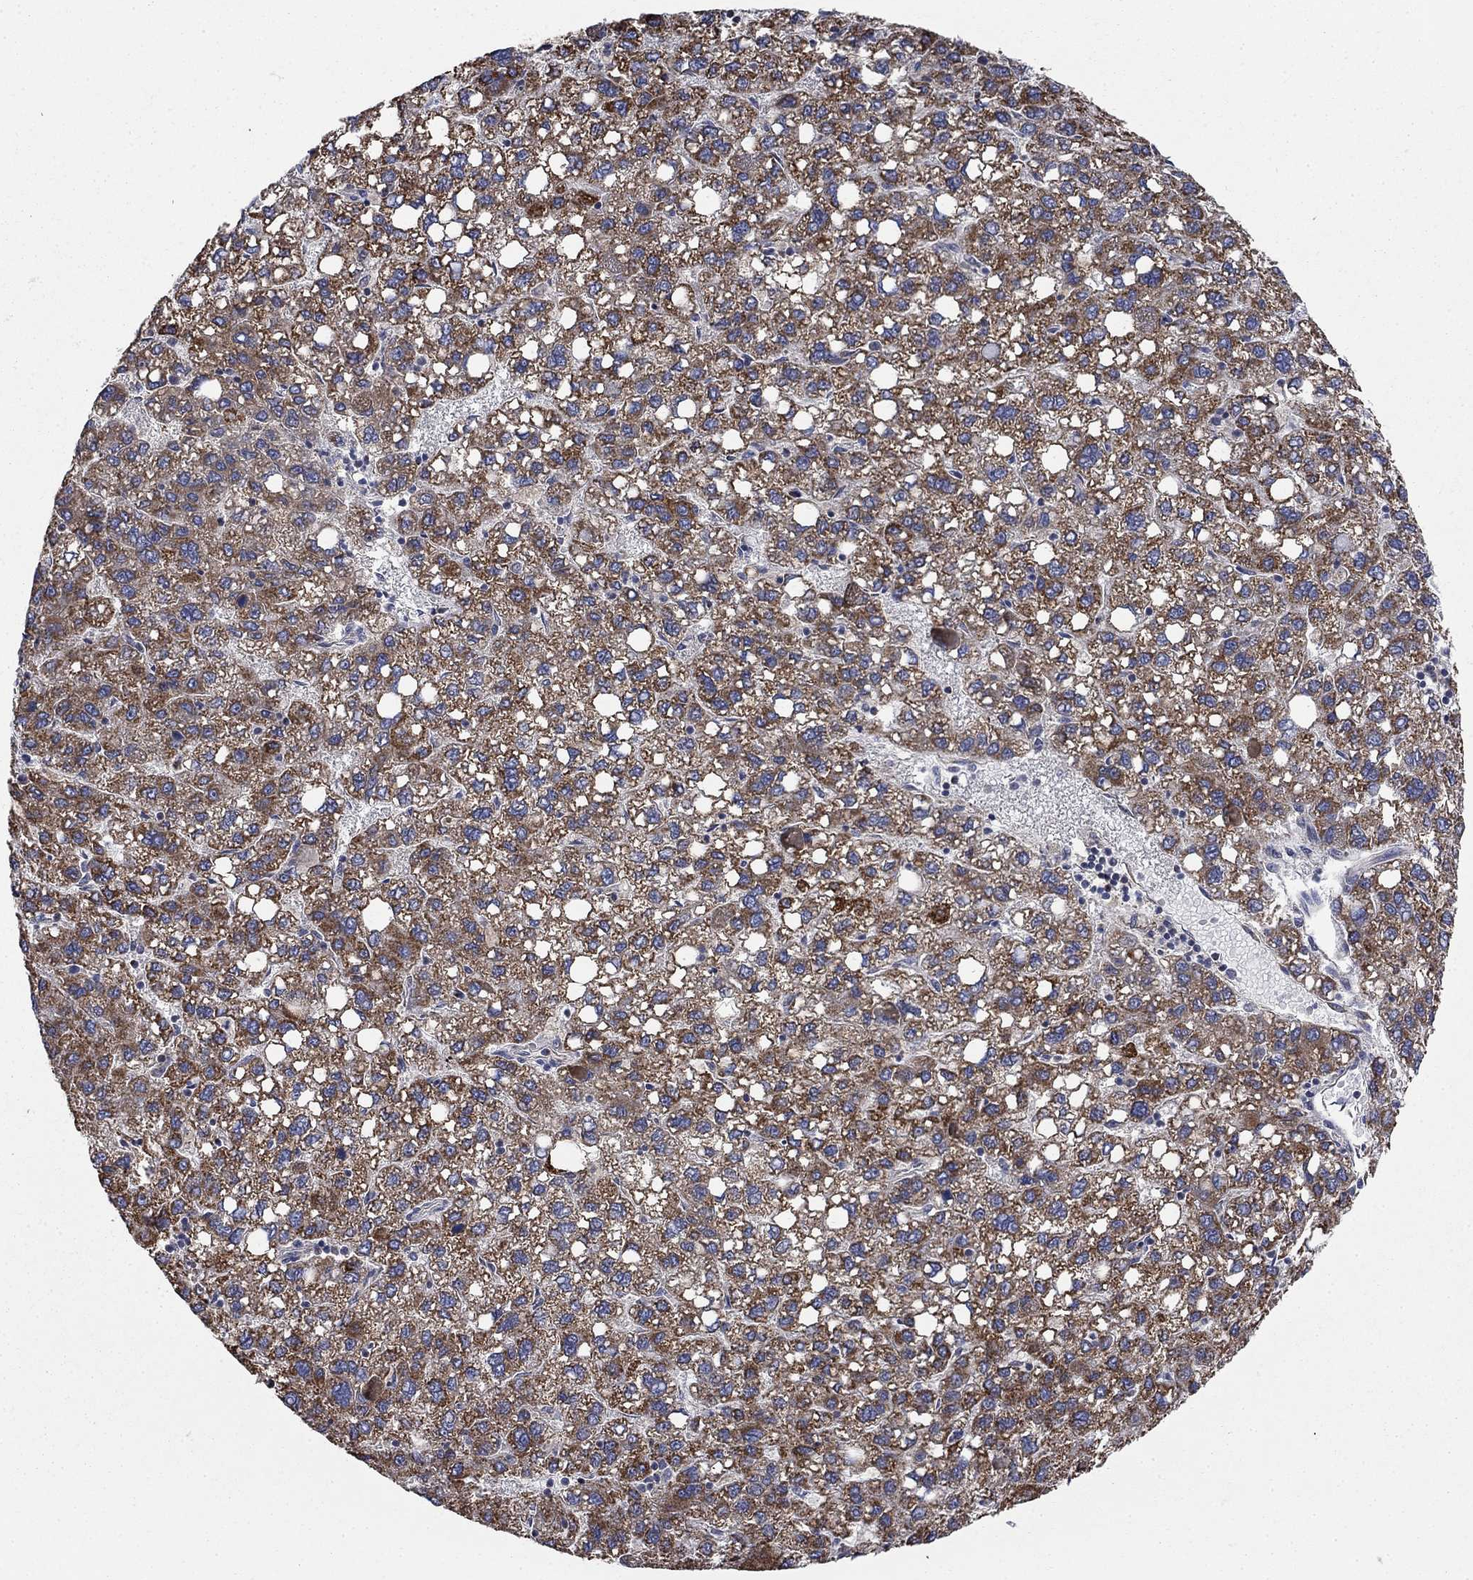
{"staining": {"intensity": "moderate", "quantity": ">75%", "location": "cytoplasmic/membranous"}, "tissue": "liver cancer", "cell_type": "Tumor cells", "image_type": "cancer", "snomed": [{"axis": "morphology", "description": "Carcinoma, Hepatocellular, NOS"}, {"axis": "topography", "description": "Liver"}], "caption": "DAB (3,3'-diaminobenzidine) immunohistochemical staining of hepatocellular carcinoma (liver) demonstrates moderate cytoplasmic/membranous protein positivity in approximately >75% of tumor cells.", "gene": "NME7", "patient": {"sex": "female", "age": 82}}